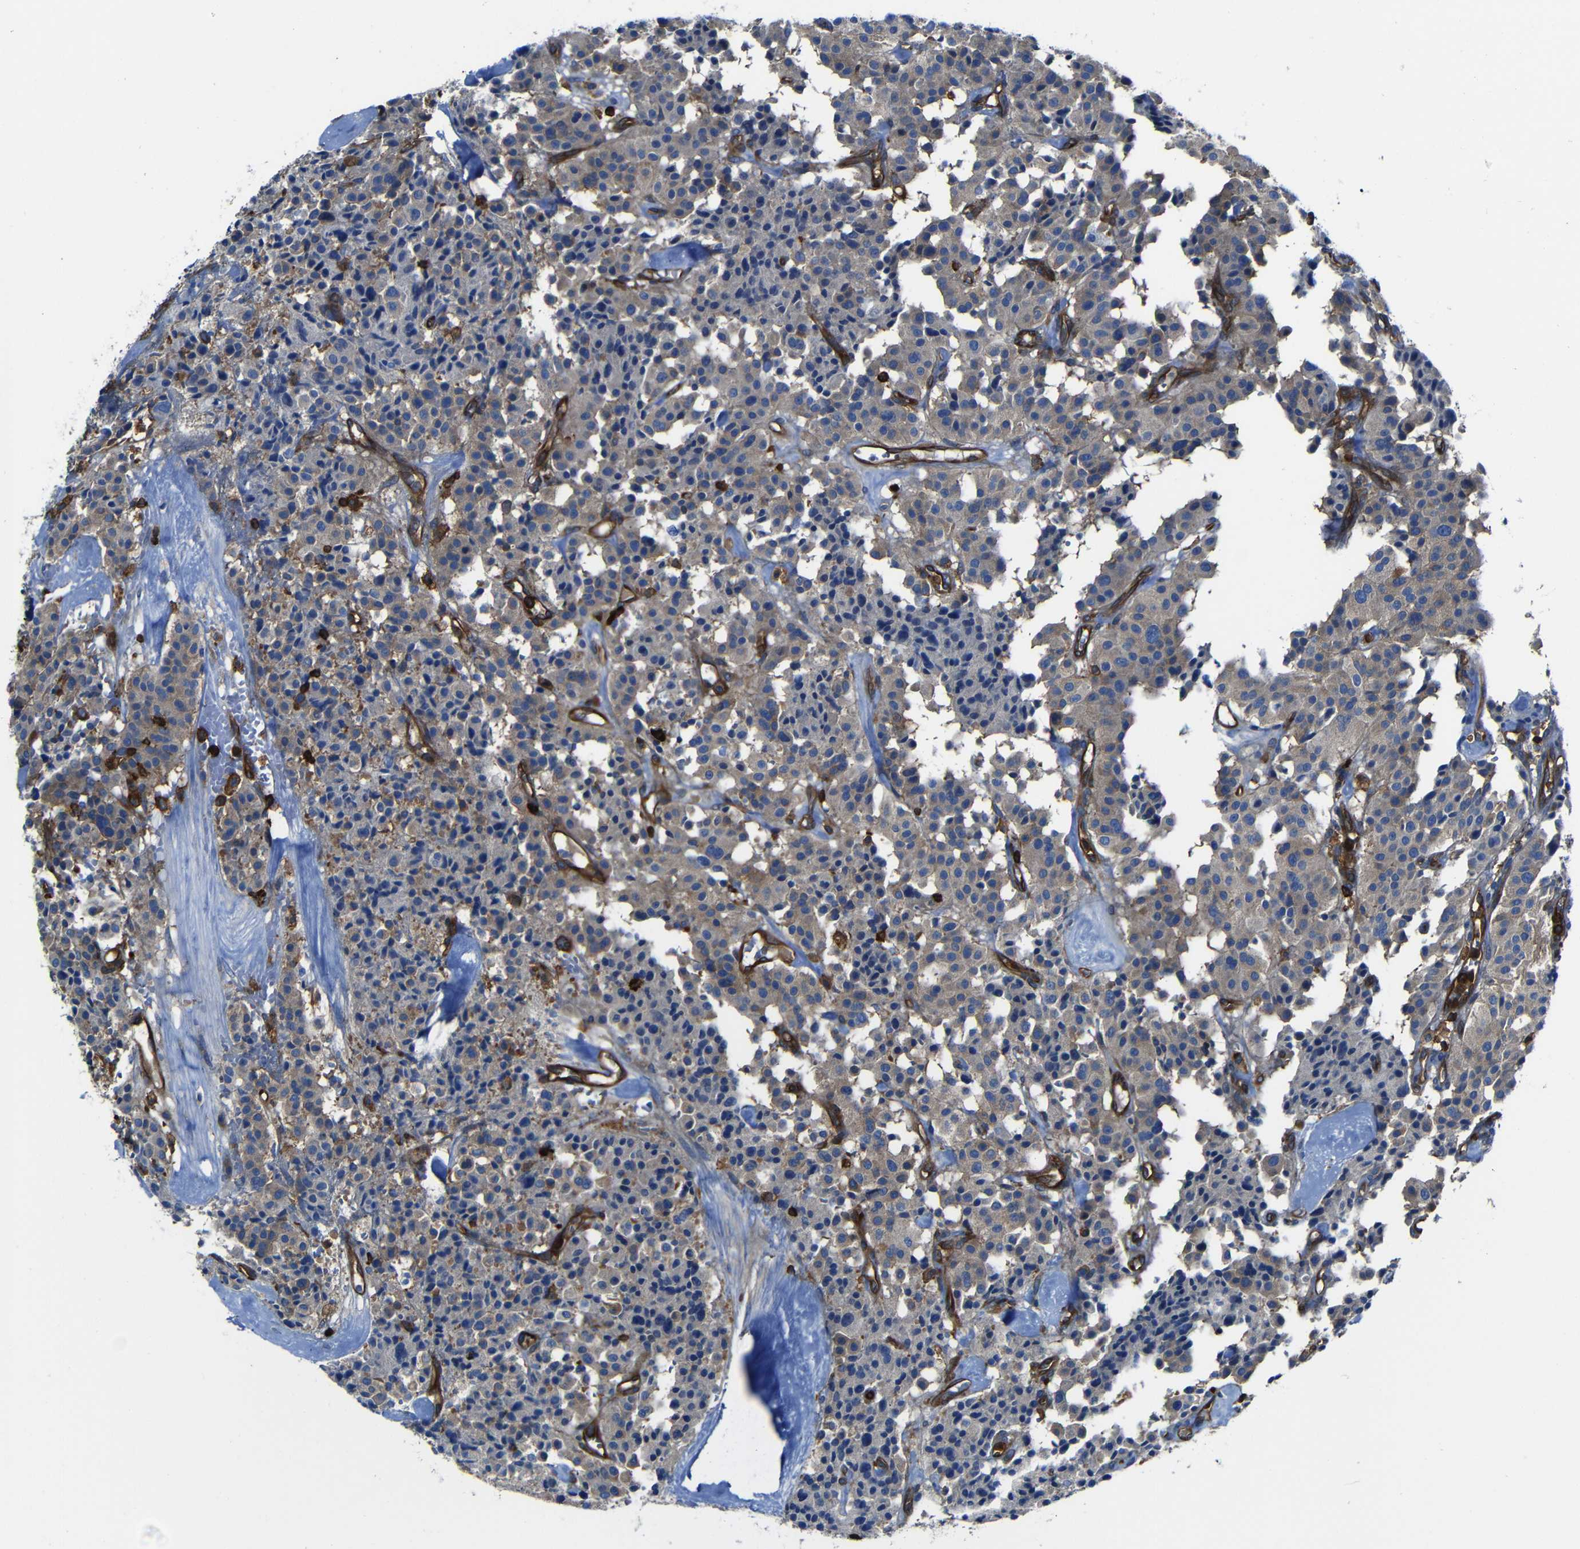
{"staining": {"intensity": "weak", "quantity": "25%-75%", "location": "cytoplasmic/membranous"}, "tissue": "carcinoid", "cell_type": "Tumor cells", "image_type": "cancer", "snomed": [{"axis": "morphology", "description": "Carcinoid, malignant, NOS"}, {"axis": "topography", "description": "Lung"}], "caption": "Tumor cells display weak cytoplasmic/membranous expression in about 25%-75% of cells in carcinoid. (DAB (3,3'-diaminobenzidine) = brown stain, brightfield microscopy at high magnification).", "gene": "ARHGEF1", "patient": {"sex": "male", "age": 30}}